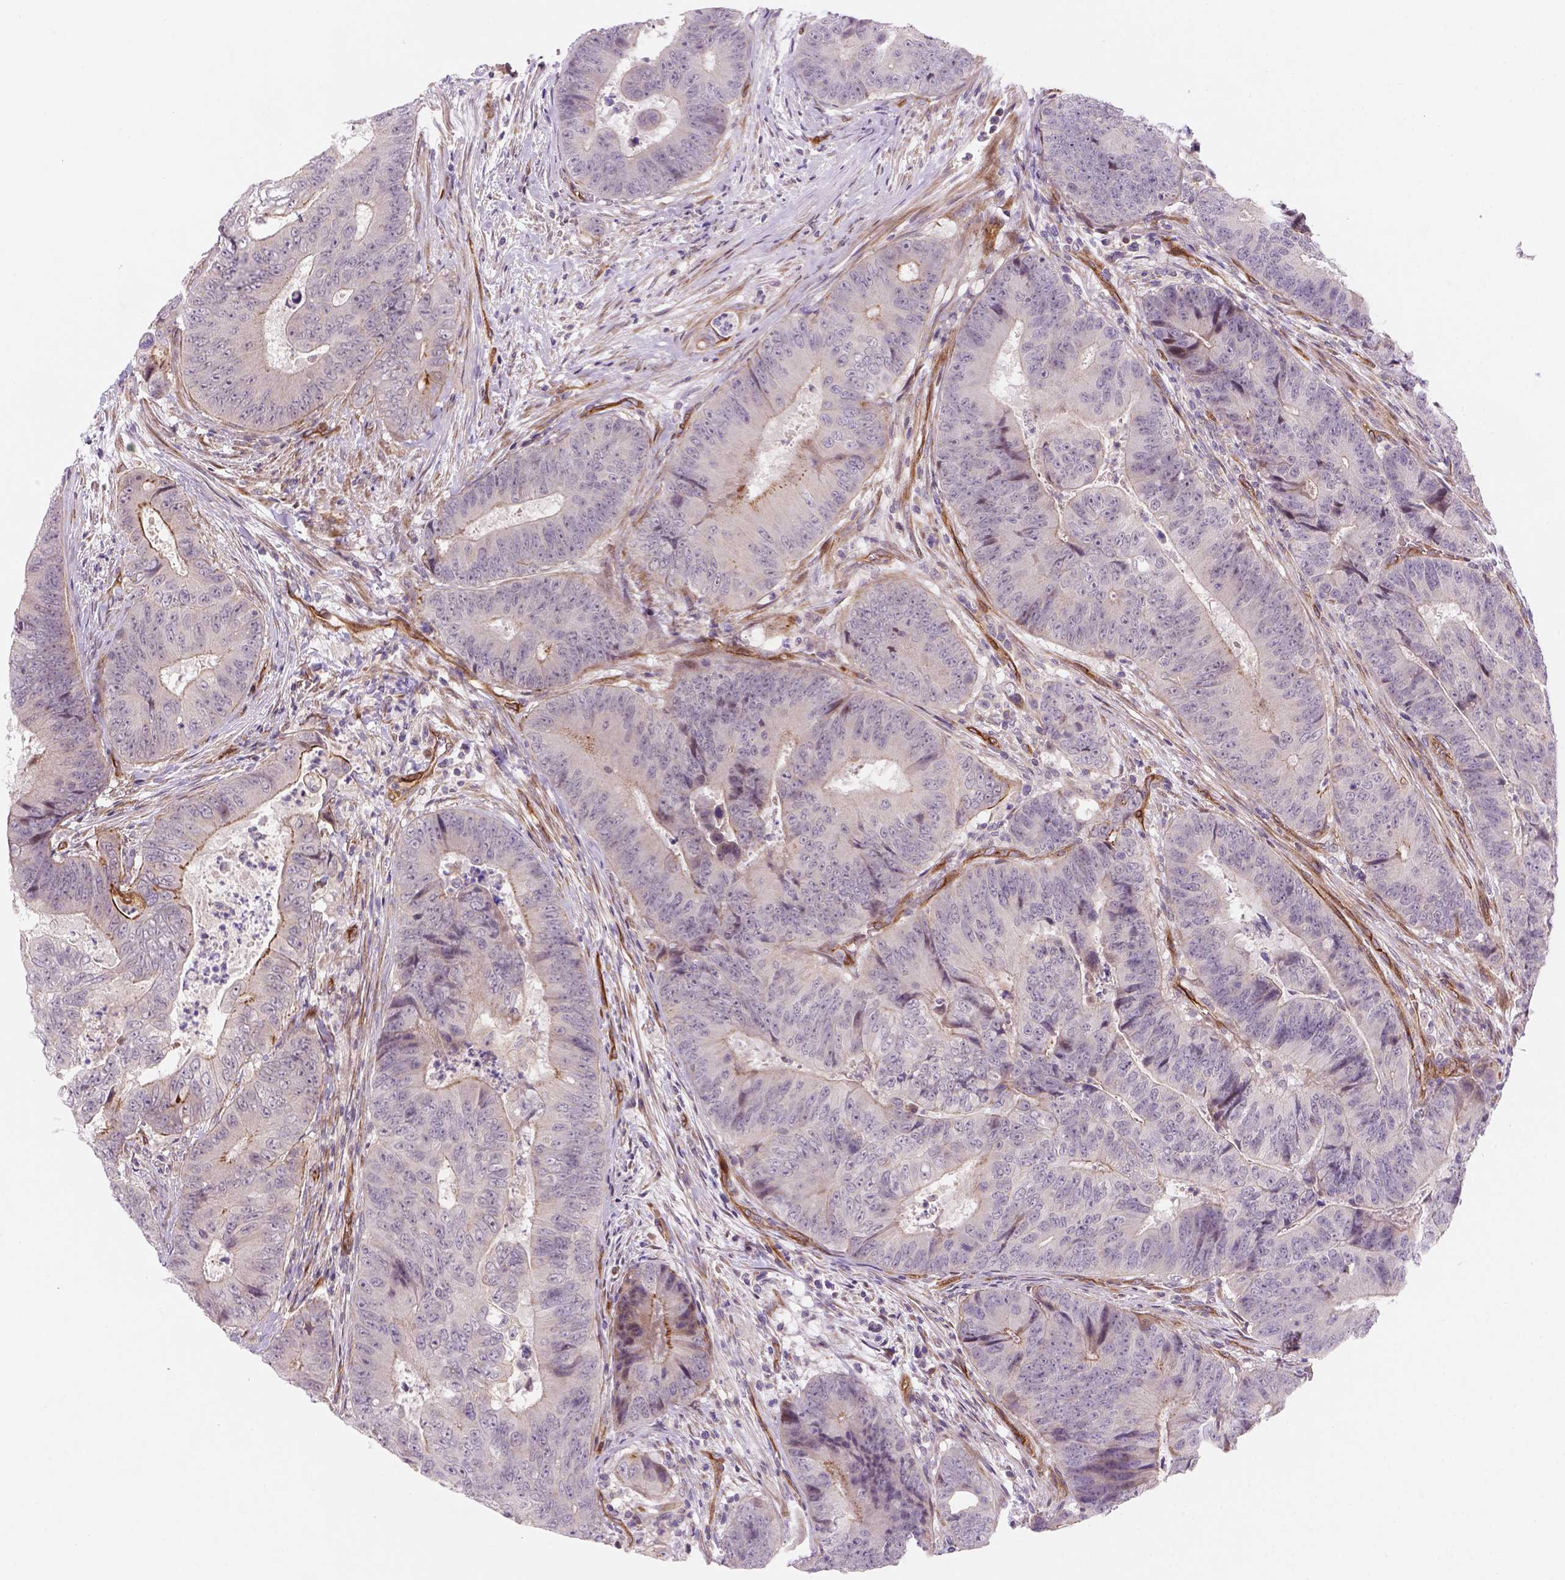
{"staining": {"intensity": "weak", "quantity": "<25%", "location": "cytoplasmic/membranous"}, "tissue": "colorectal cancer", "cell_type": "Tumor cells", "image_type": "cancer", "snomed": [{"axis": "morphology", "description": "Adenocarcinoma, NOS"}, {"axis": "topography", "description": "Colon"}], "caption": "There is no significant positivity in tumor cells of colorectal adenocarcinoma. Brightfield microscopy of immunohistochemistry stained with DAB (brown) and hematoxylin (blue), captured at high magnification.", "gene": "VSTM5", "patient": {"sex": "female", "age": 48}}